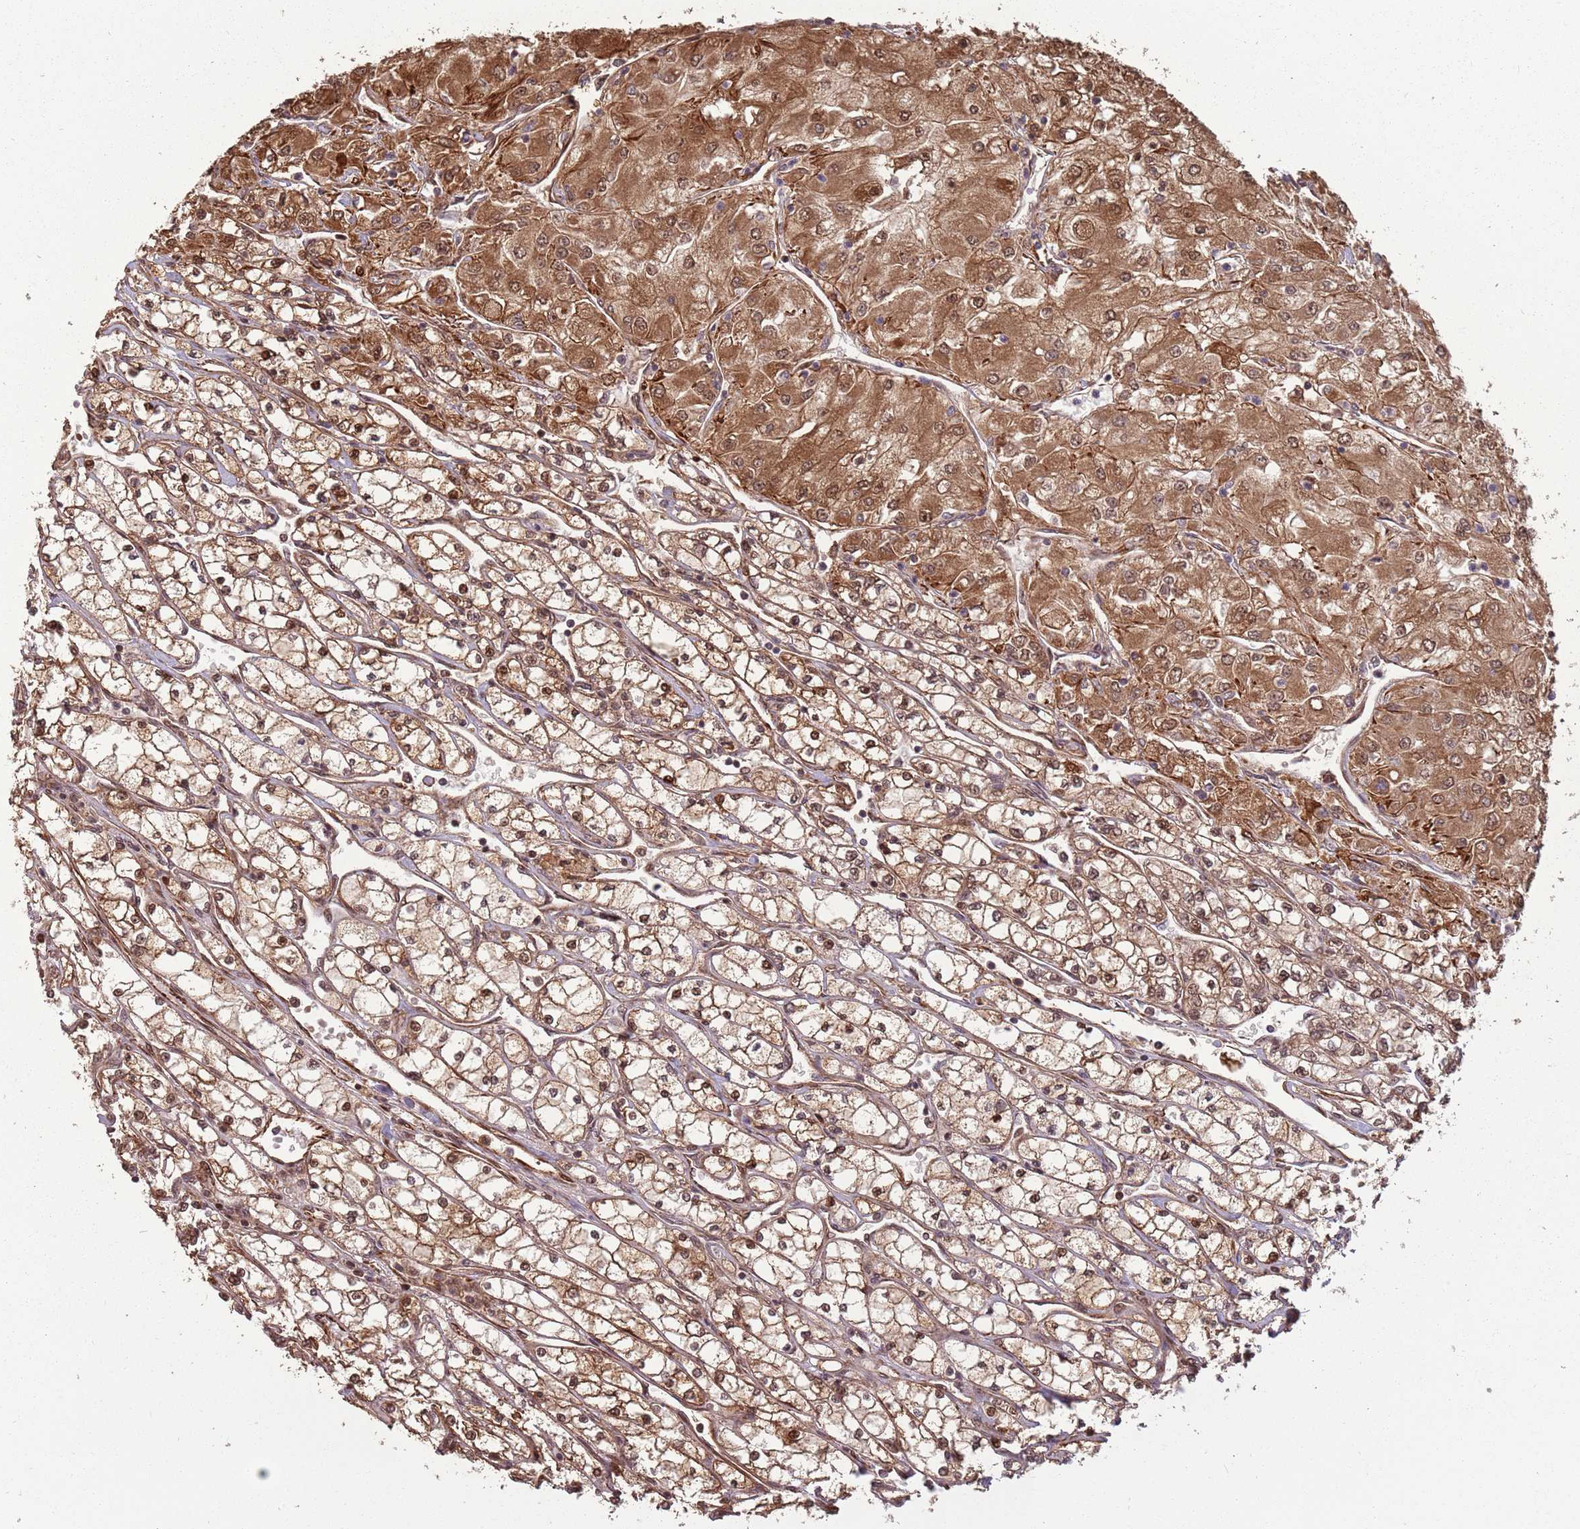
{"staining": {"intensity": "moderate", "quantity": ">75%", "location": "cytoplasmic/membranous,nuclear"}, "tissue": "renal cancer", "cell_type": "Tumor cells", "image_type": "cancer", "snomed": [{"axis": "morphology", "description": "Adenocarcinoma, NOS"}, {"axis": "topography", "description": "Kidney"}], "caption": "The photomicrograph exhibits staining of renal cancer, revealing moderate cytoplasmic/membranous and nuclear protein staining (brown color) within tumor cells.", "gene": "ADAMTS3", "patient": {"sex": "male", "age": 80}}